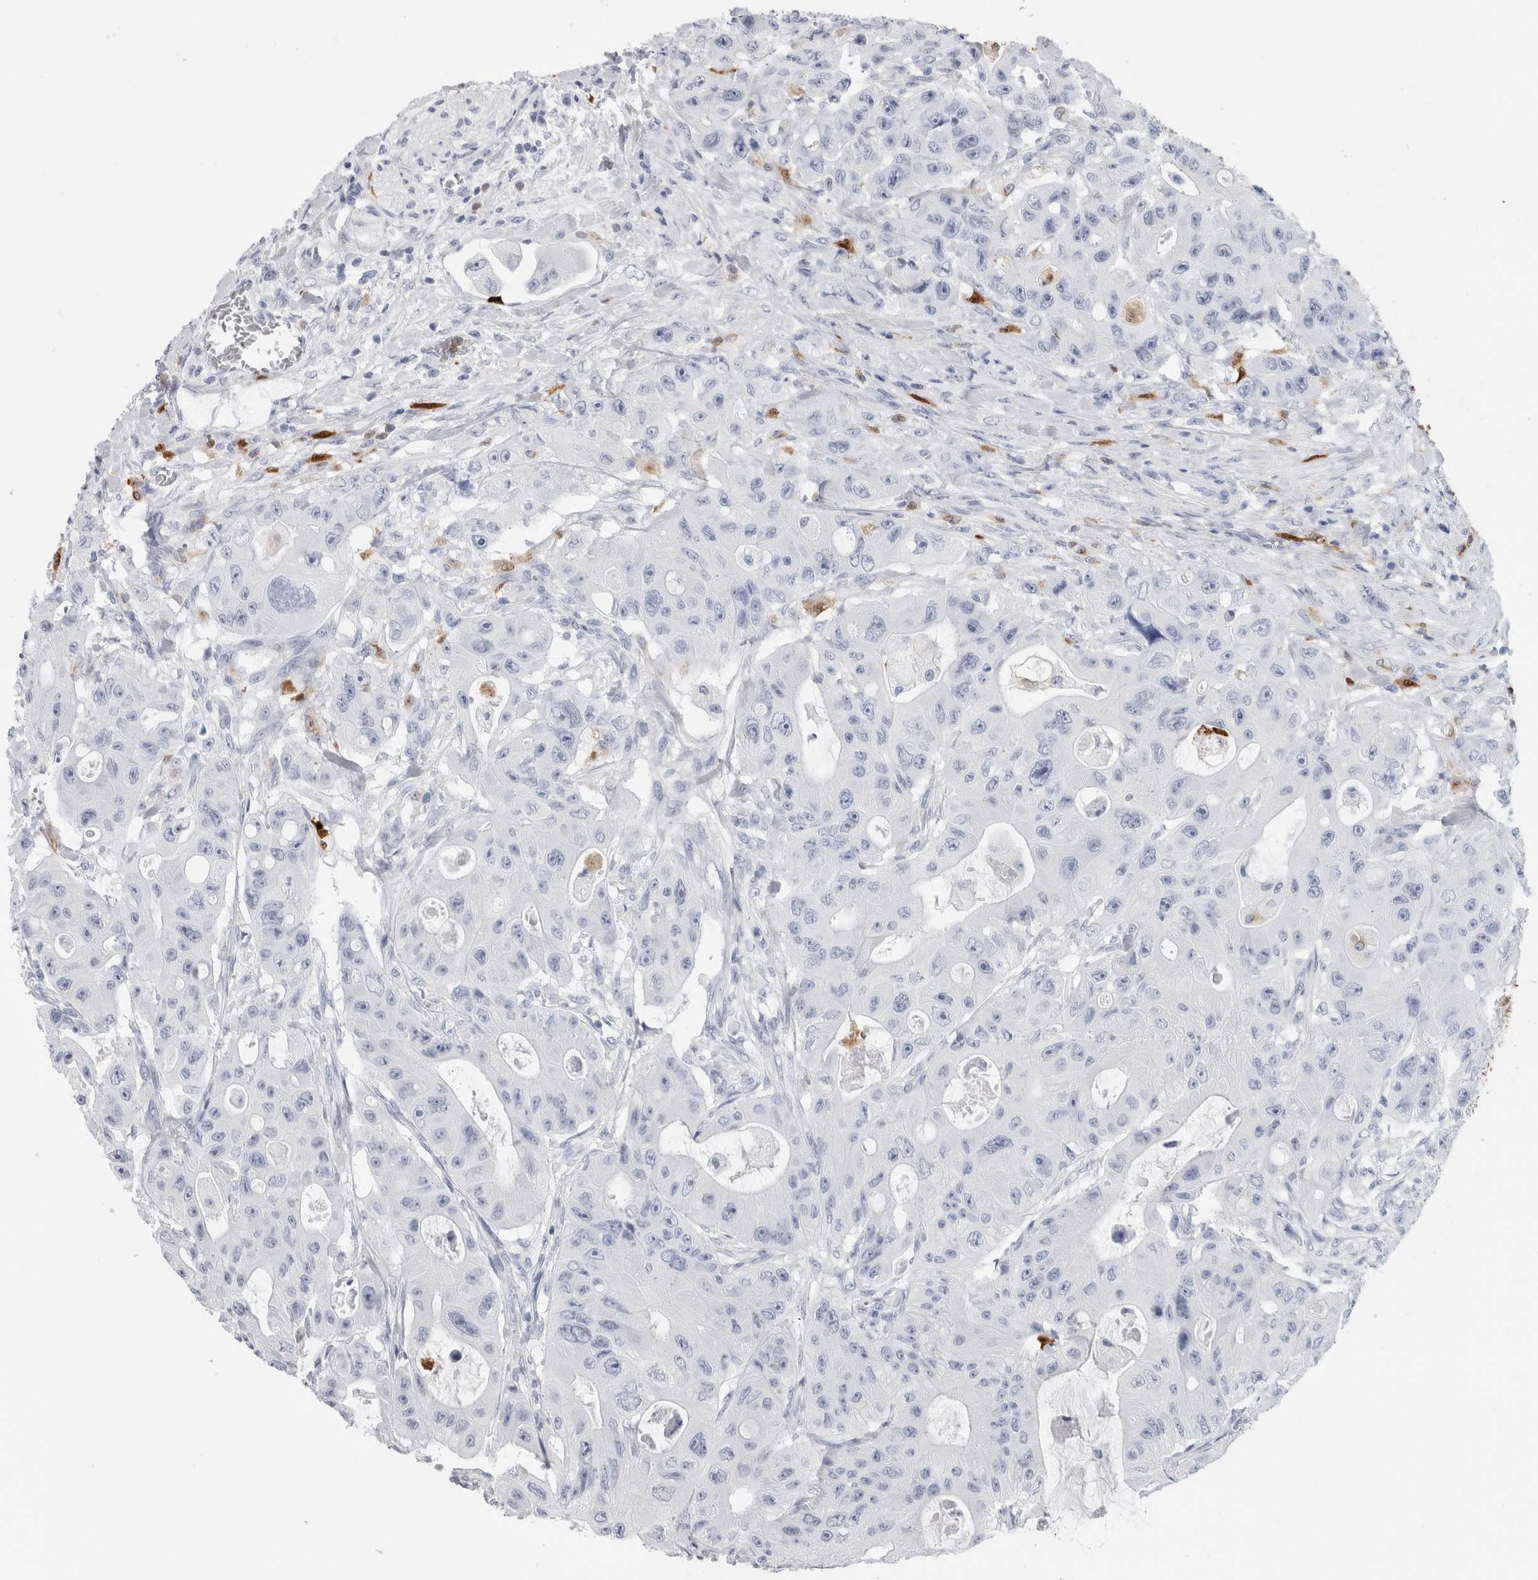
{"staining": {"intensity": "negative", "quantity": "none", "location": "none"}, "tissue": "colorectal cancer", "cell_type": "Tumor cells", "image_type": "cancer", "snomed": [{"axis": "morphology", "description": "Adenocarcinoma, NOS"}, {"axis": "topography", "description": "Colon"}], "caption": "There is no significant positivity in tumor cells of adenocarcinoma (colorectal).", "gene": "S100A8", "patient": {"sex": "female", "age": 46}}